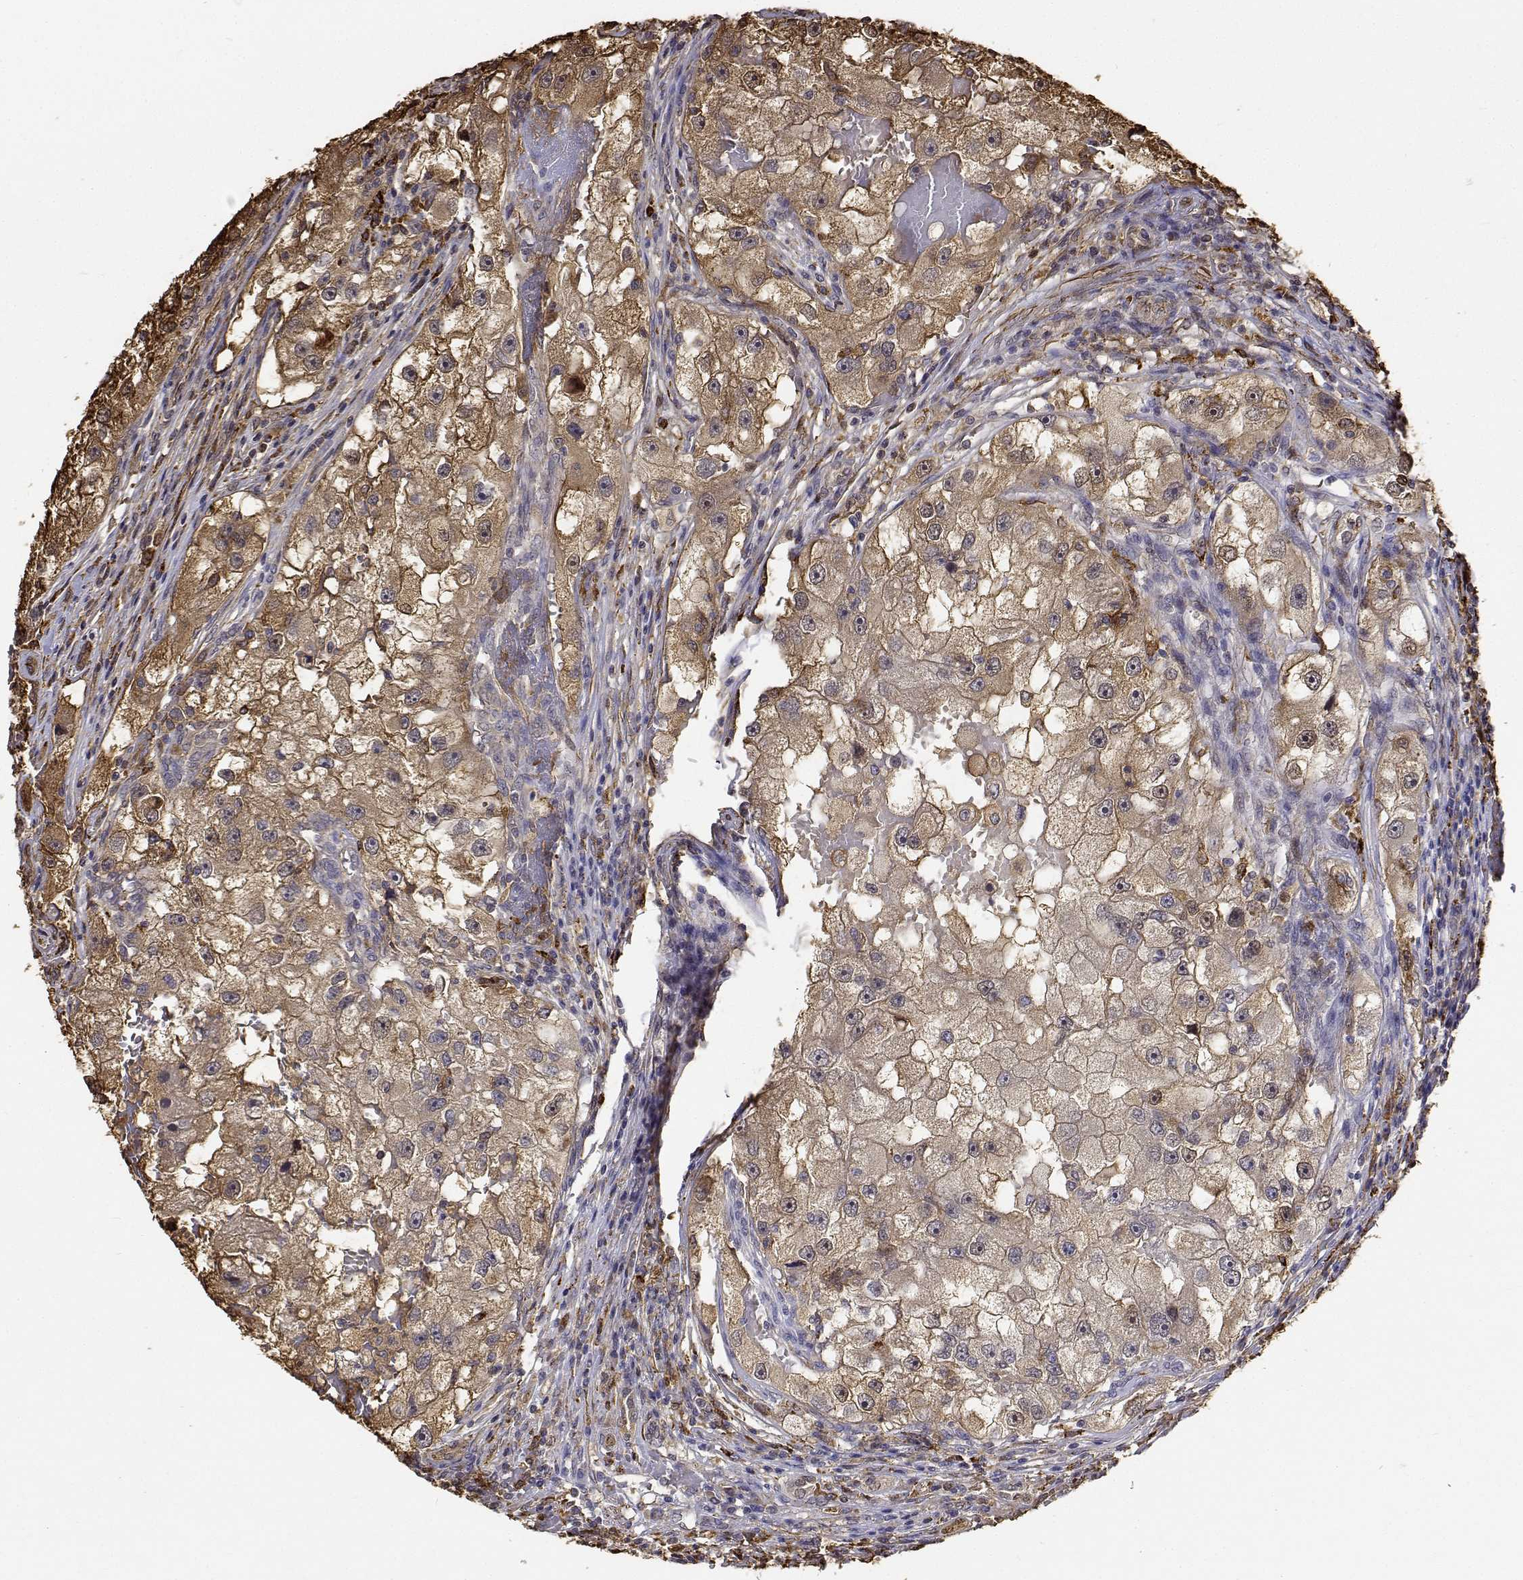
{"staining": {"intensity": "moderate", "quantity": ">75%", "location": "cytoplasmic/membranous"}, "tissue": "renal cancer", "cell_type": "Tumor cells", "image_type": "cancer", "snomed": [{"axis": "morphology", "description": "Adenocarcinoma, NOS"}, {"axis": "topography", "description": "Kidney"}], "caption": "Renal cancer stained with a brown dye shows moderate cytoplasmic/membranous positive expression in approximately >75% of tumor cells.", "gene": "PCID2", "patient": {"sex": "male", "age": 63}}